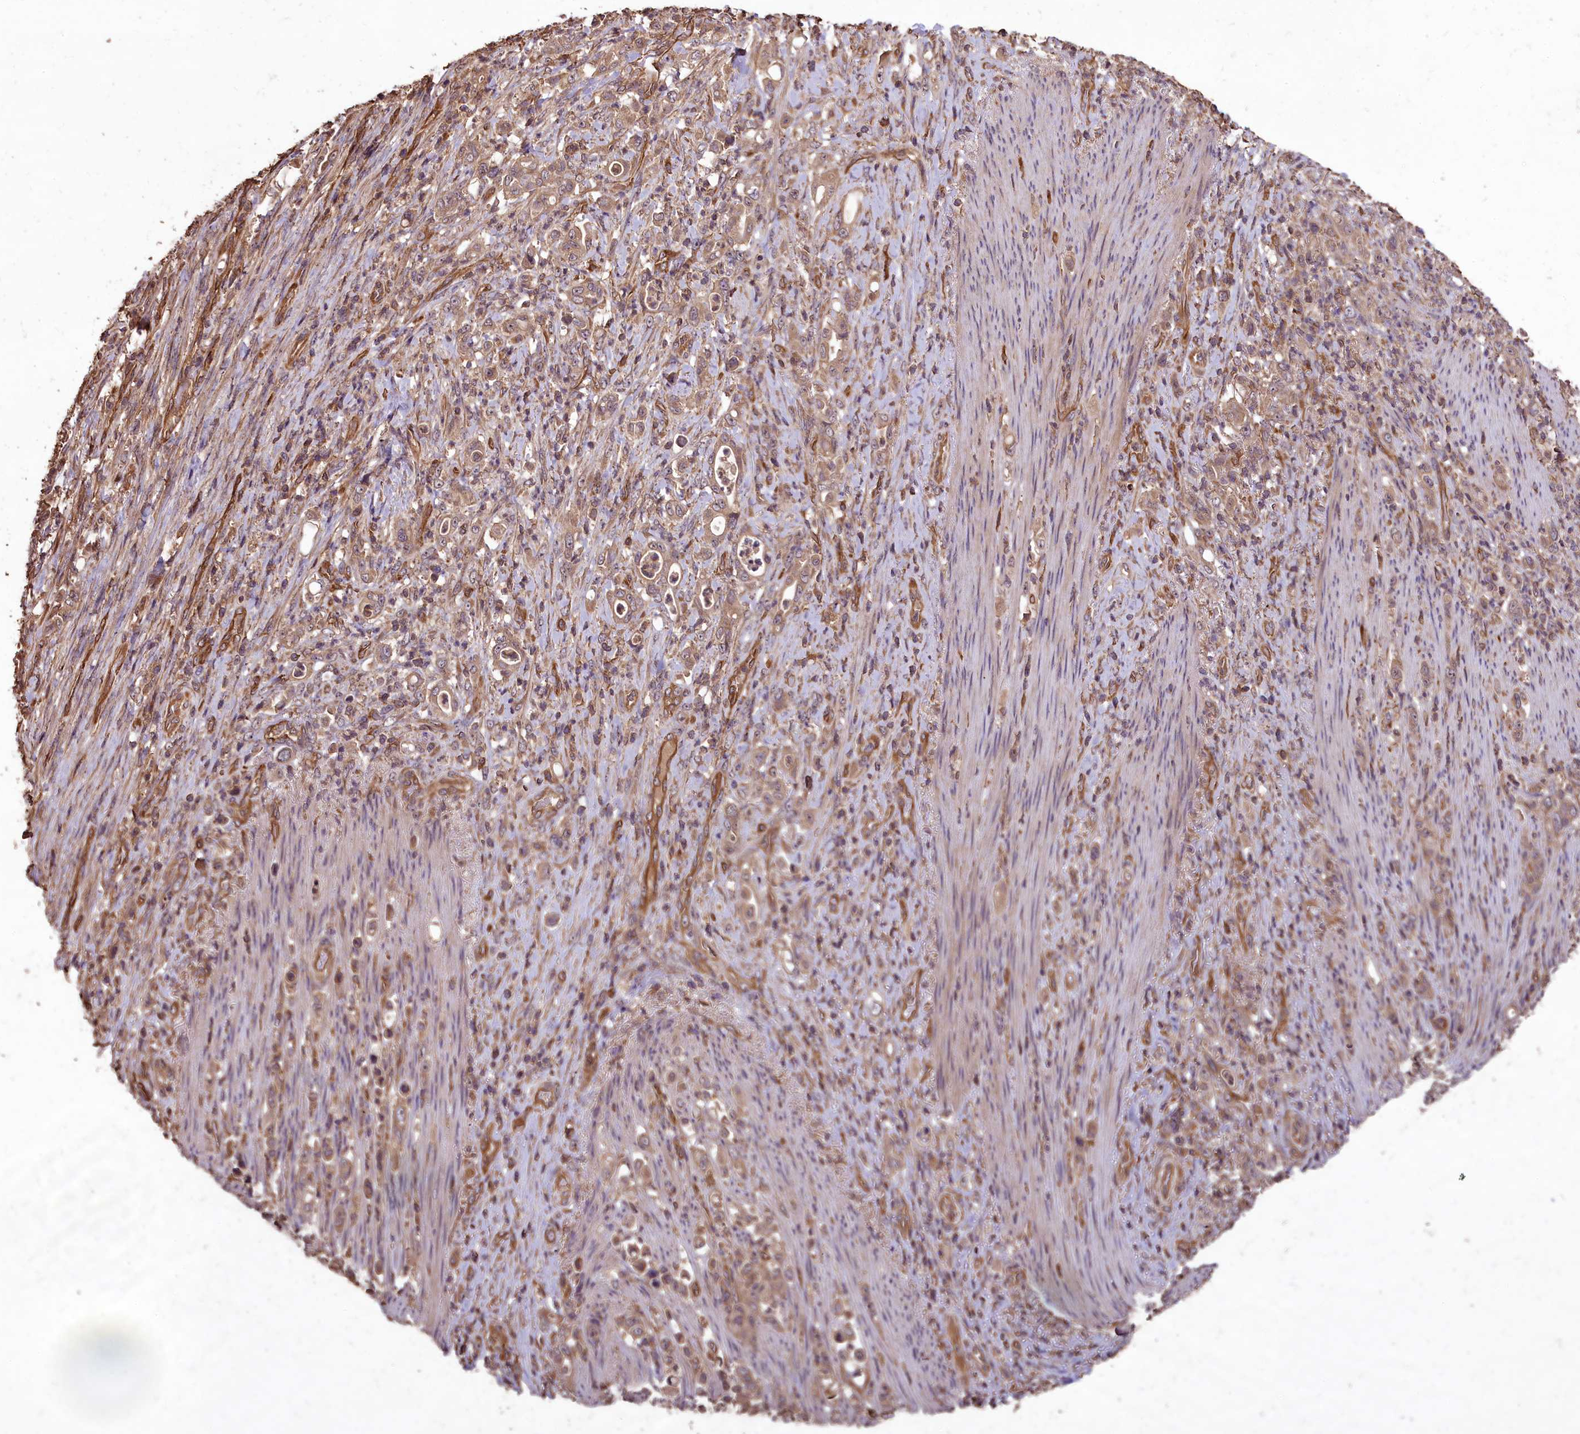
{"staining": {"intensity": "moderate", "quantity": ">75%", "location": "cytoplasmic/membranous"}, "tissue": "stomach cancer", "cell_type": "Tumor cells", "image_type": "cancer", "snomed": [{"axis": "morphology", "description": "Normal tissue, NOS"}, {"axis": "morphology", "description": "Adenocarcinoma, NOS"}, {"axis": "topography", "description": "Stomach"}], "caption": "A histopathology image of stomach cancer (adenocarcinoma) stained for a protein exhibits moderate cytoplasmic/membranous brown staining in tumor cells.", "gene": "TTLL10", "patient": {"sex": "female", "age": 79}}